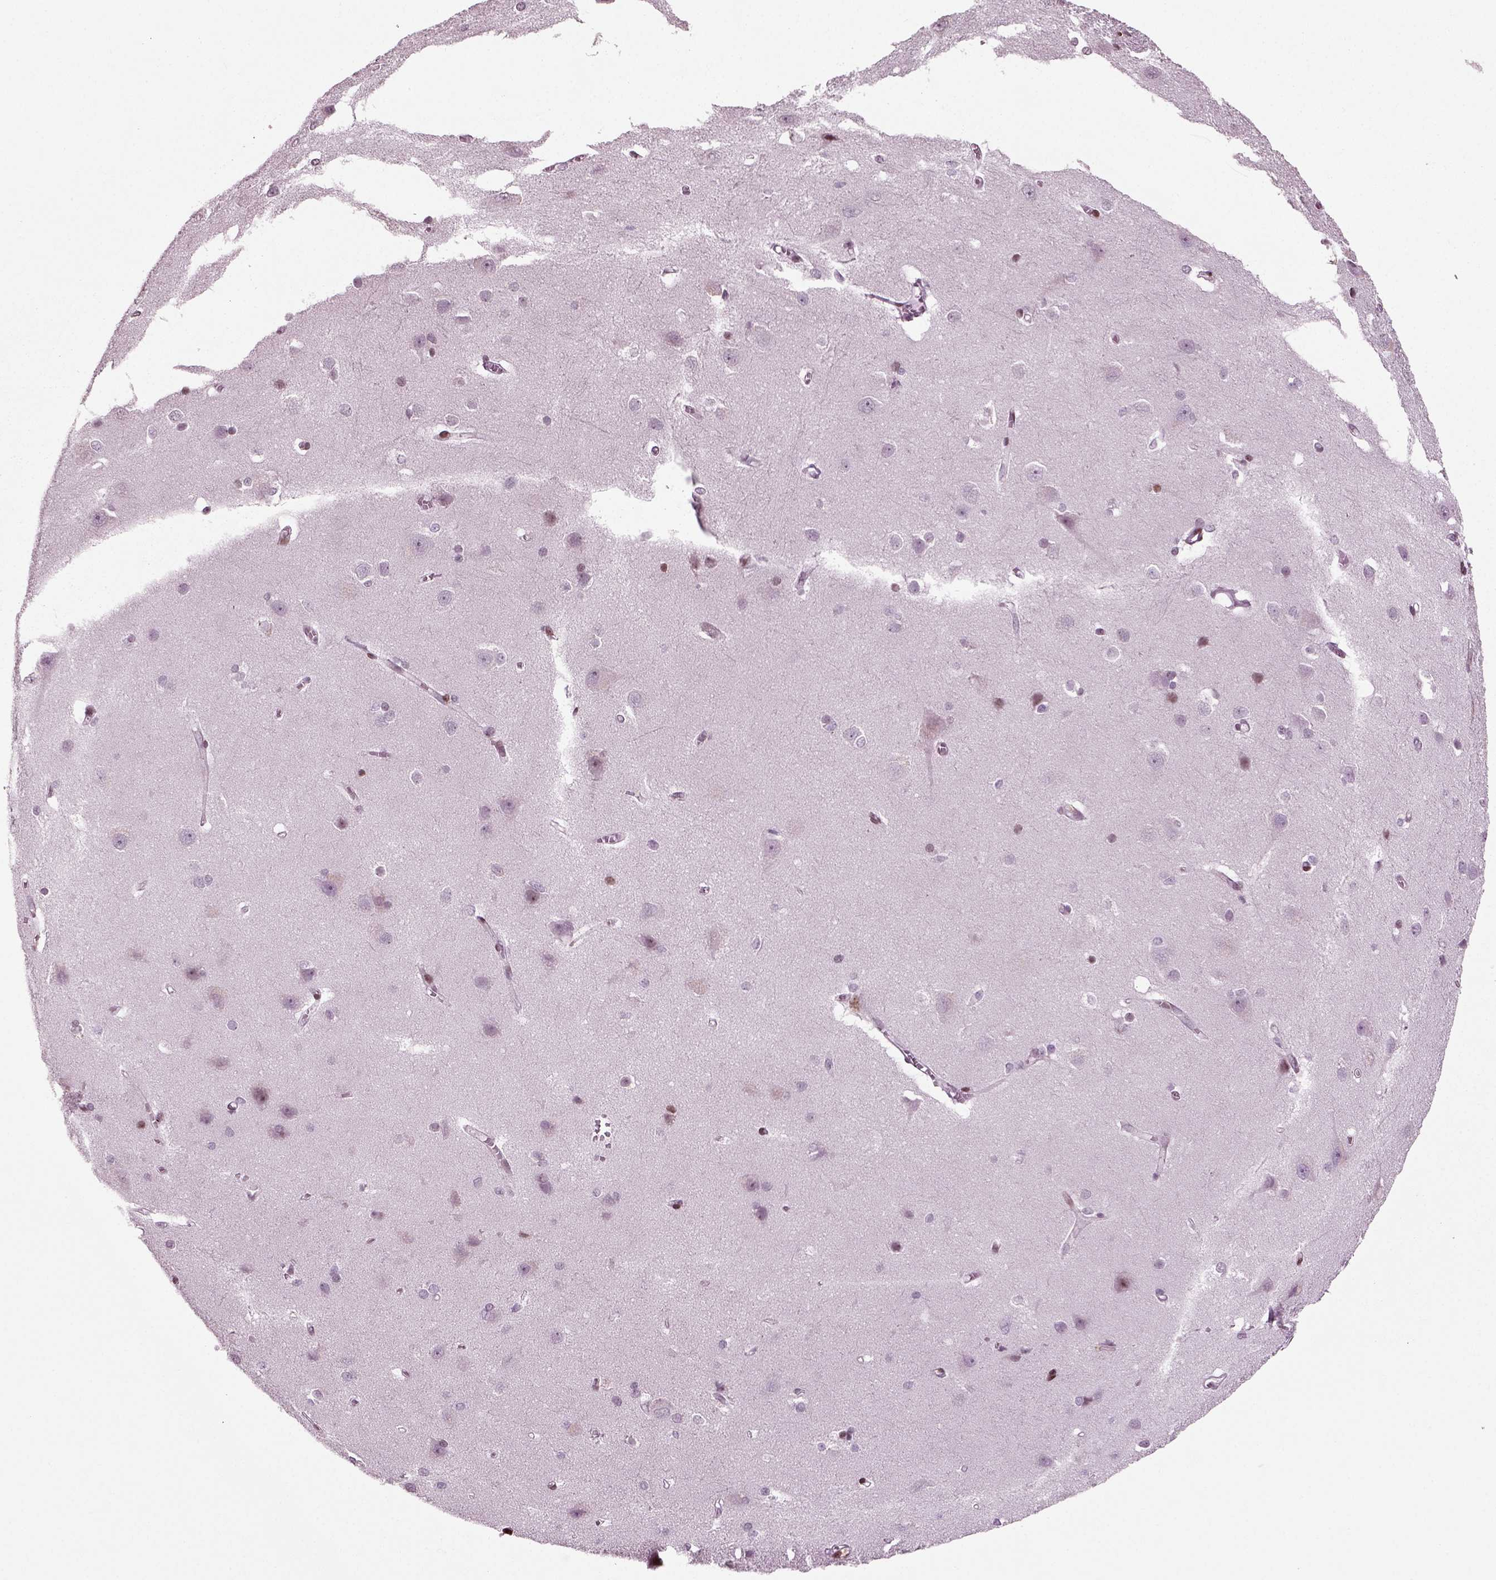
{"staining": {"intensity": "negative", "quantity": "none", "location": "none"}, "tissue": "cerebral cortex", "cell_type": "Endothelial cells", "image_type": "normal", "snomed": [{"axis": "morphology", "description": "Normal tissue, NOS"}, {"axis": "topography", "description": "Cerebral cortex"}], "caption": "Normal cerebral cortex was stained to show a protein in brown. There is no significant expression in endothelial cells. (DAB immunohistochemistry (IHC), high magnification).", "gene": "HEYL", "patient": {"sex": "male", "age": 37}}